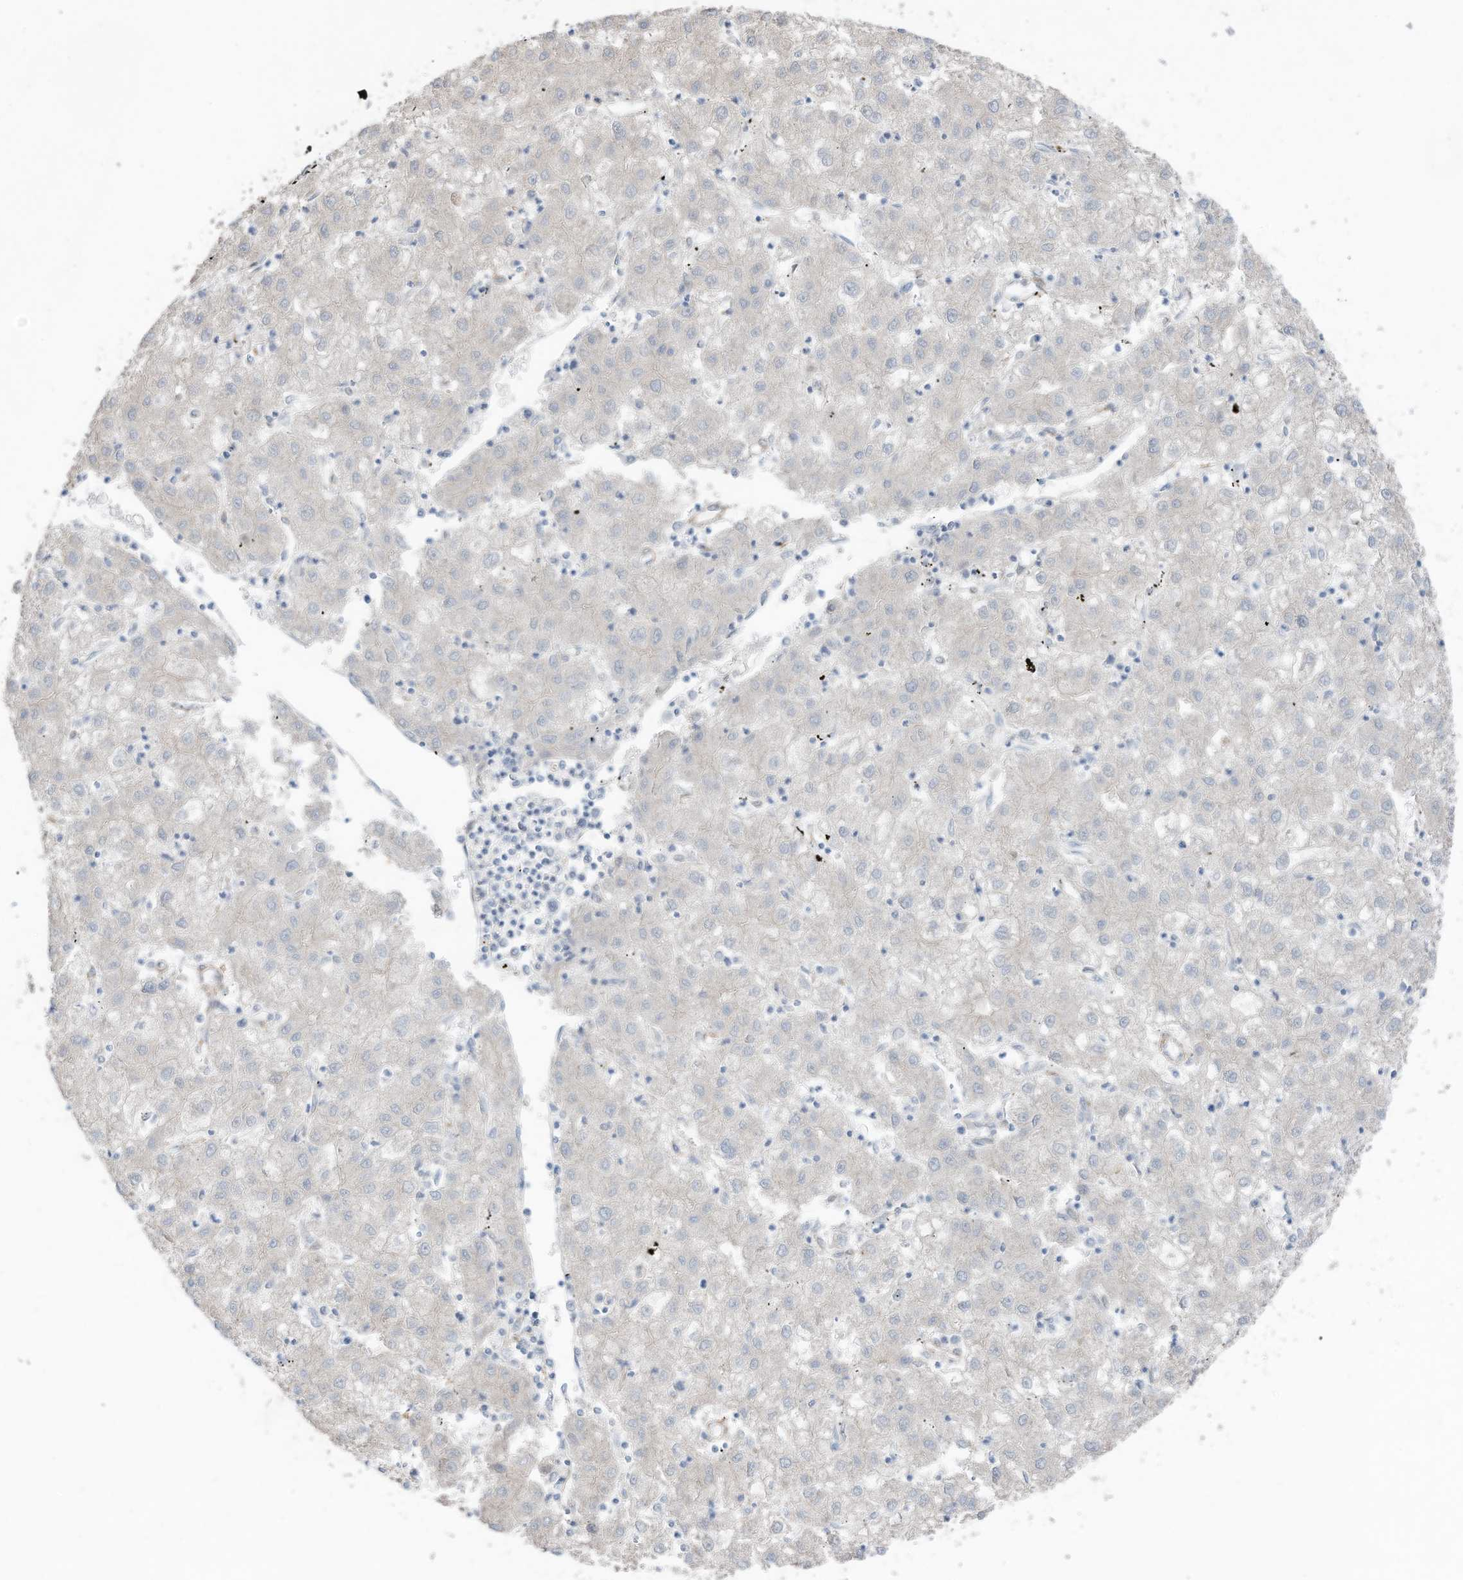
{"staining": {"intensity": "negative", "quantity": "none", "location": "none"}, "tissue": "liver cancer", "cell_type": "Tumor cells", "image_type": "cancer", "snomed": [{"axis": "morphology", "description": "Carcinoma, Hepatocellular, NOS"}, {"axis": "topography", "description": "Liver"}], "caption": "High power microscopy image of an immunohistochemistry (IHC) photomicrograph of liver hepatocellular carcinoma, revealing no significant positivity in tumor cells.", "gene": "SLC17A7", "patient": {"sex": "male", "age": 72}}